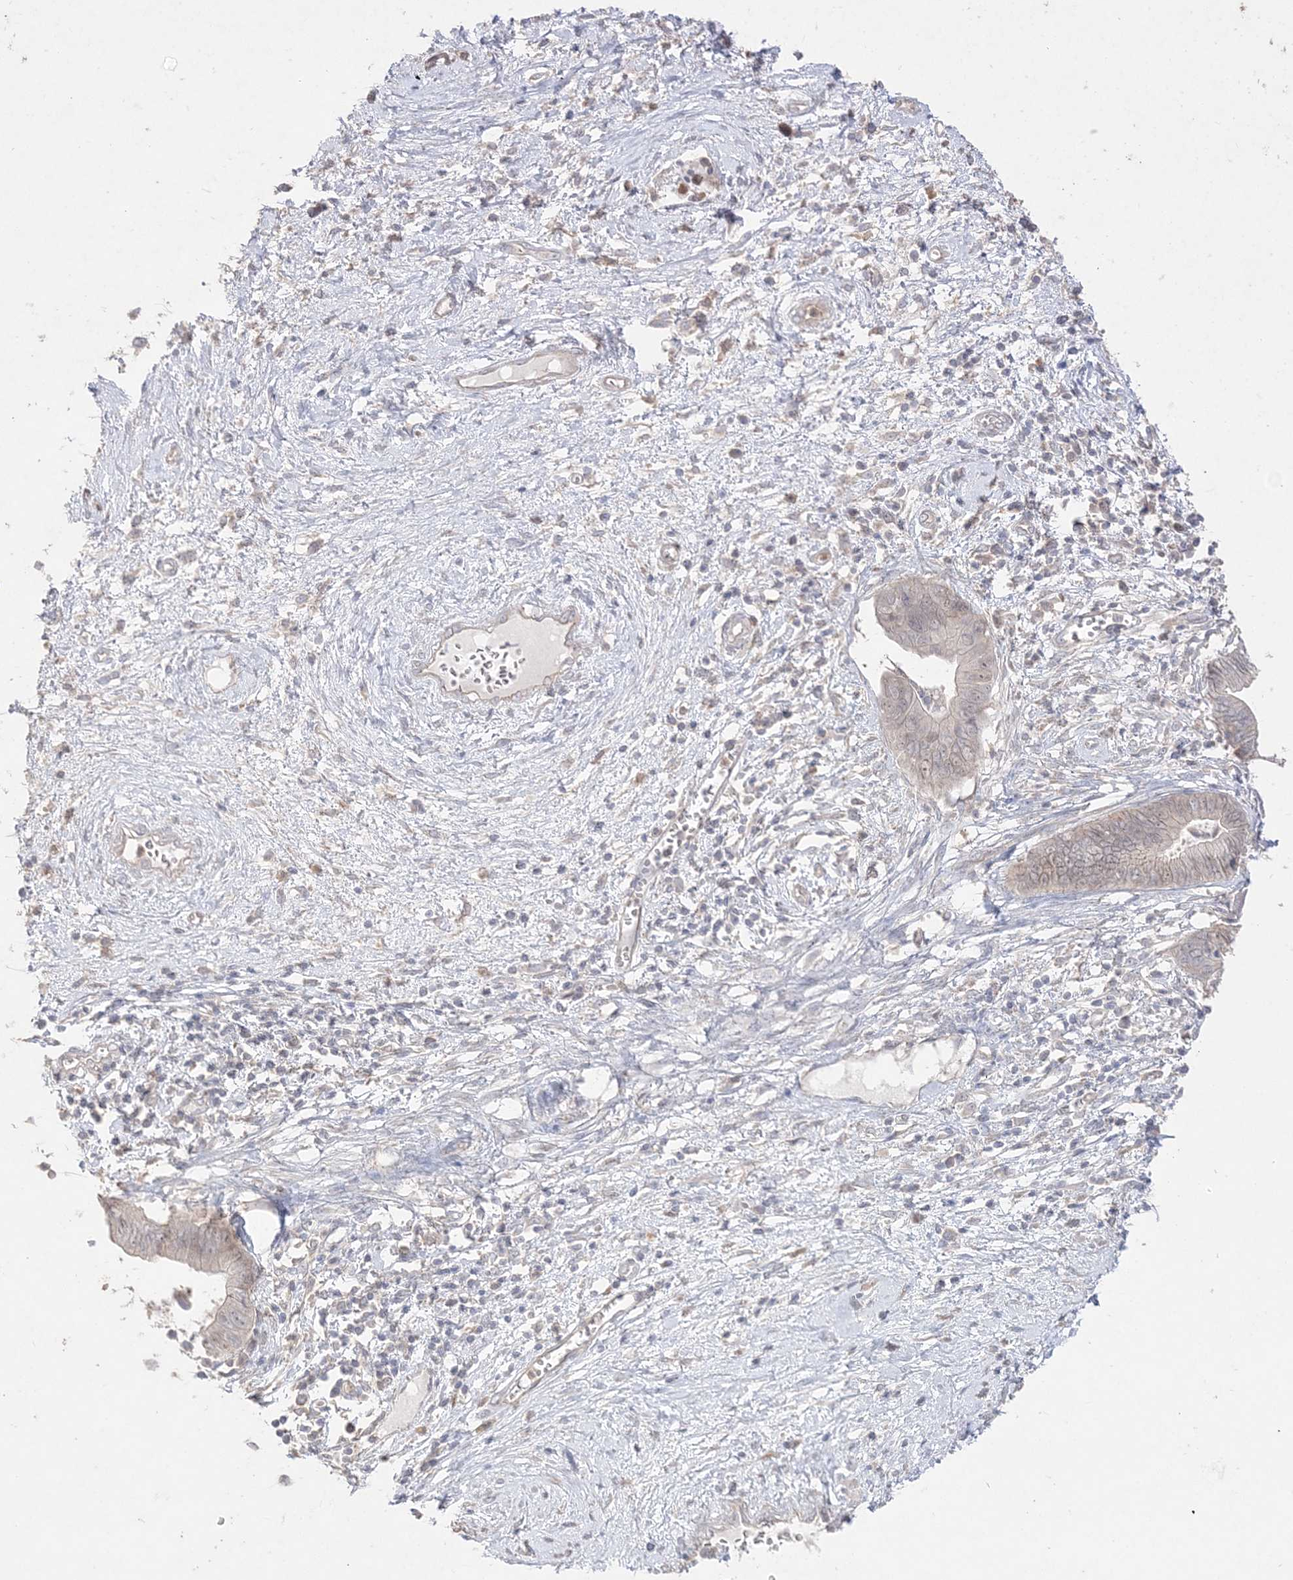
{"staining": {"intensity": "weak", "quantity": "<25%", "location": "cytoplasmic/membranous"}, "tissue": "cervical cancer", "cell_type": "Tumor cells", "image_type": "cancer", "snomed": [{"axis": "morphology", "description": "Adenocarcinoma, NOS"}, {"axis": "topography", "description": "Cervix"}], "caption": "An immunohistochemistry (IHC) photomicrograph of adenocarcinoma (cervical) is shown. There is no staining in tumor cells of adenocarcinoma (cervical).", "gene": "SH3BP4", "patient": {"sex": "female", "age": 44}}